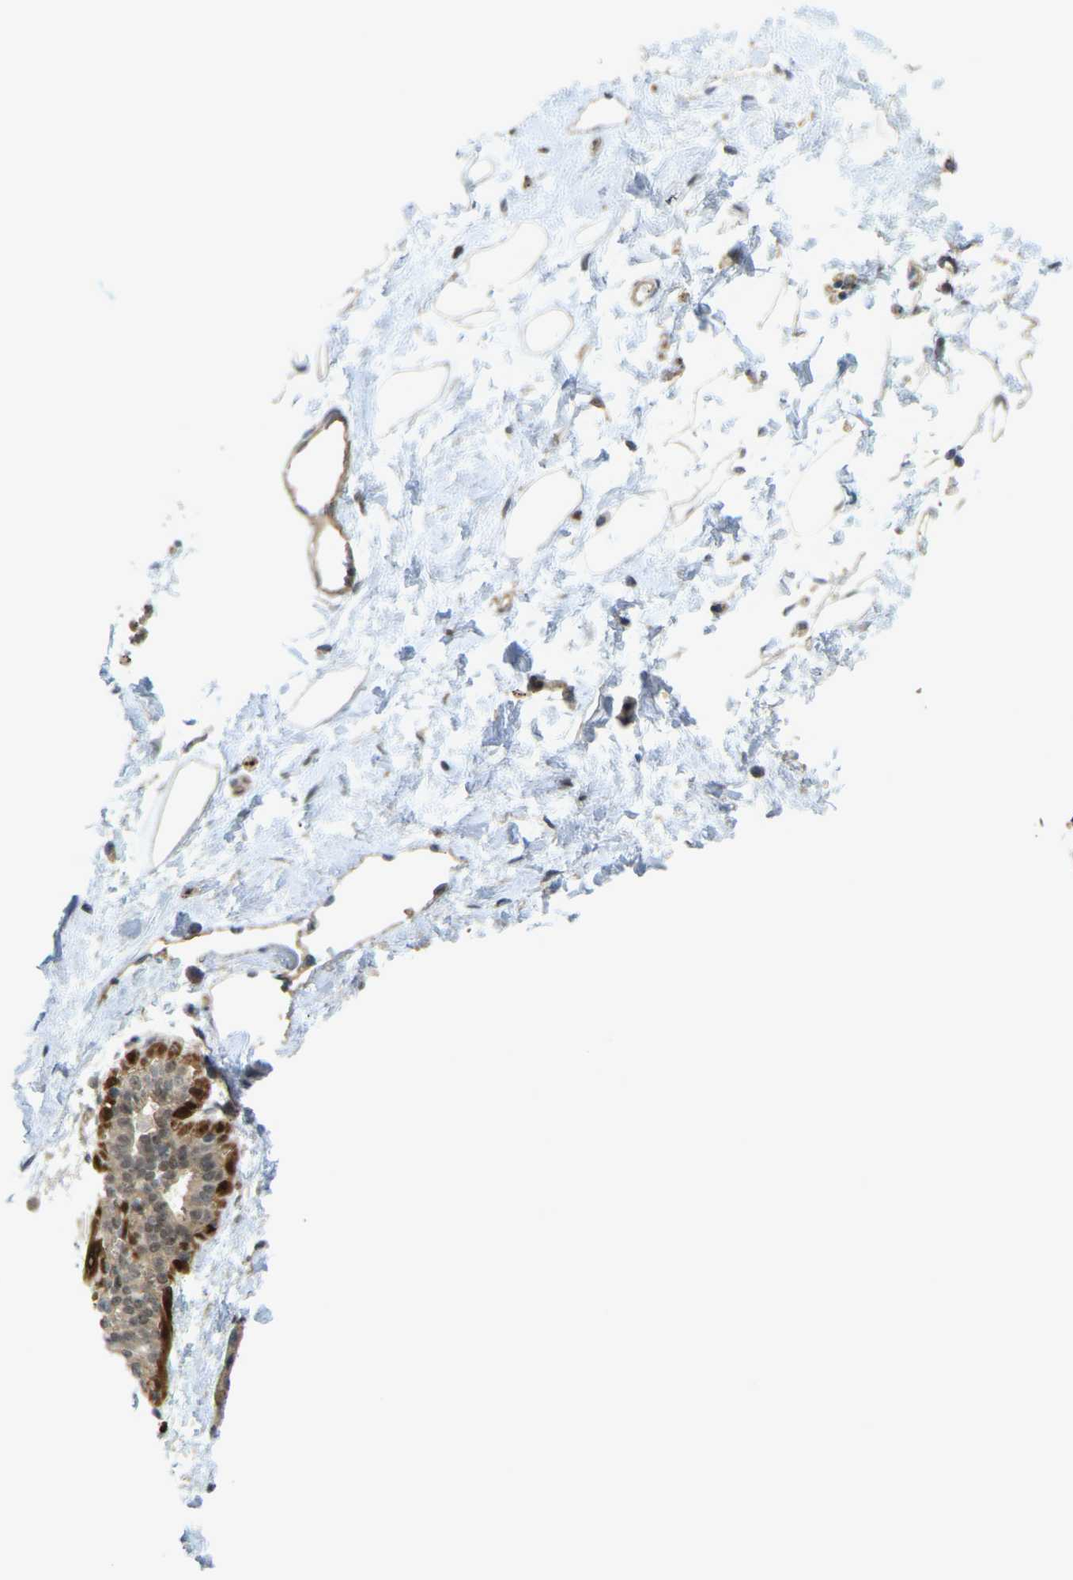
{"staining": {"intensity": "weak", "quantity": ">75%", "location": "cytoplasmic/membranous"}, "tissue": "breast", "cell_type": "Adipocytes", "image_type": "normal", "snomed": [{"axis": "morphology", "description": "Normal tissue, NOS"}, {"axis": "topography", "description": "Breast"}], "caption": "Protein analysis of unremarkable breast exhibits weak cytoplasmic/membranous positivity in approximately >75% of adipocytes. The protein of interest is shown in brown color, while the nuclei are stained blue.", "gene": "SERPINB5", "patient": {"sex": "female", "age": 45}}